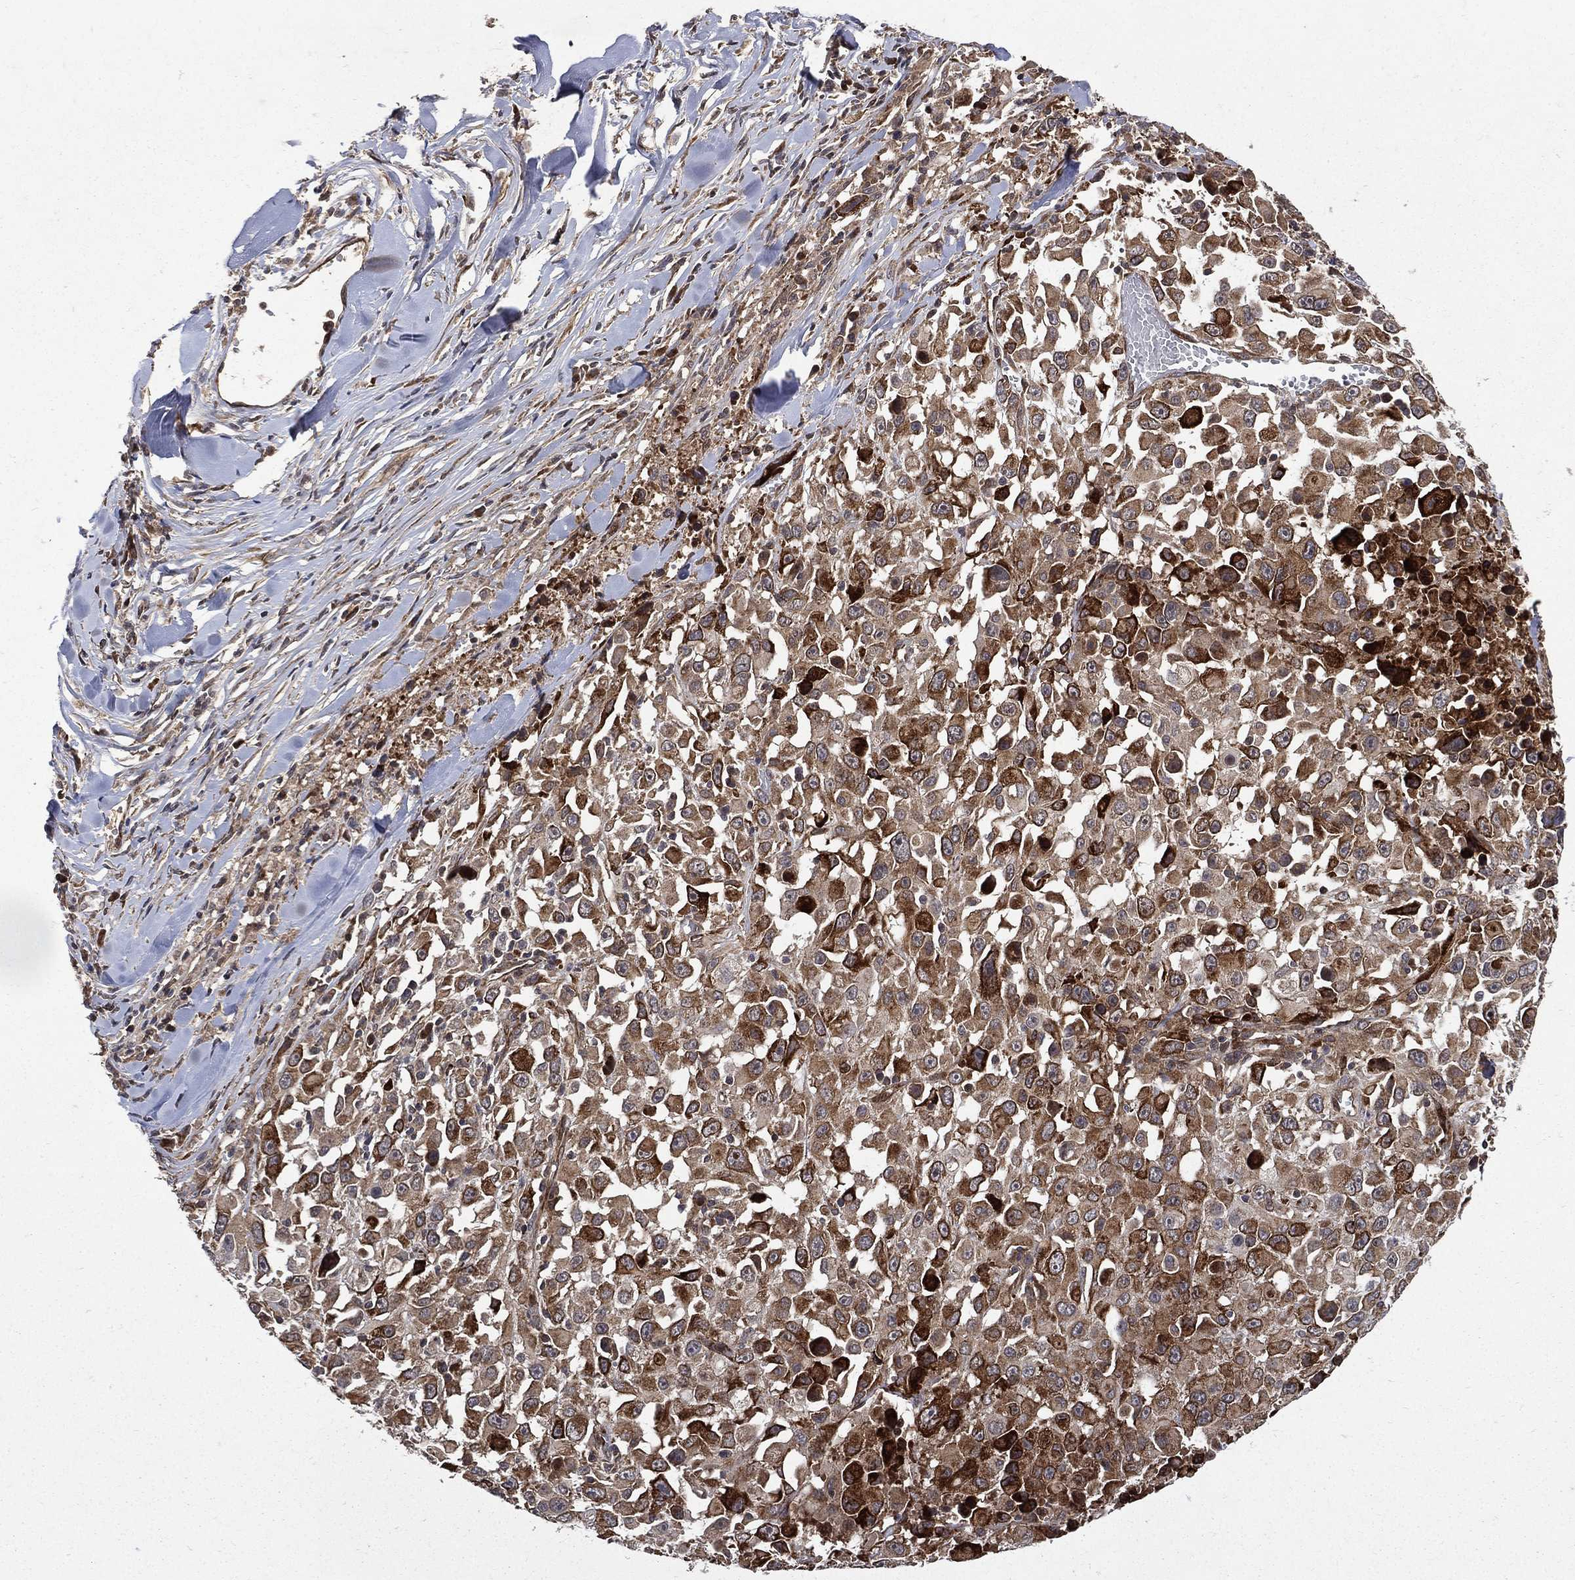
{"staining": {"intensity": "strong", "quantity": "<25%", "location": "cytoplasmic/membranous"}, "tissue": "melanoma", "cell_type": "Tumor cells", "image_type": "cancer", "snomed": [{"axis": "morphology", "description": "Malignant melanoma, Metastatic site"}, {"axis": "topography", "description": "Lymph node"}], "caption": "DAB (3,3'-diaminobenzidine) immunohistochemical staining of human melanoma demonstrates strong cytoplasmic/membranous protein positivity in approximately <25% of tumor cells.", "gene": "RAB11FIP4", "patient": {"sex": "male", "age": 50}}